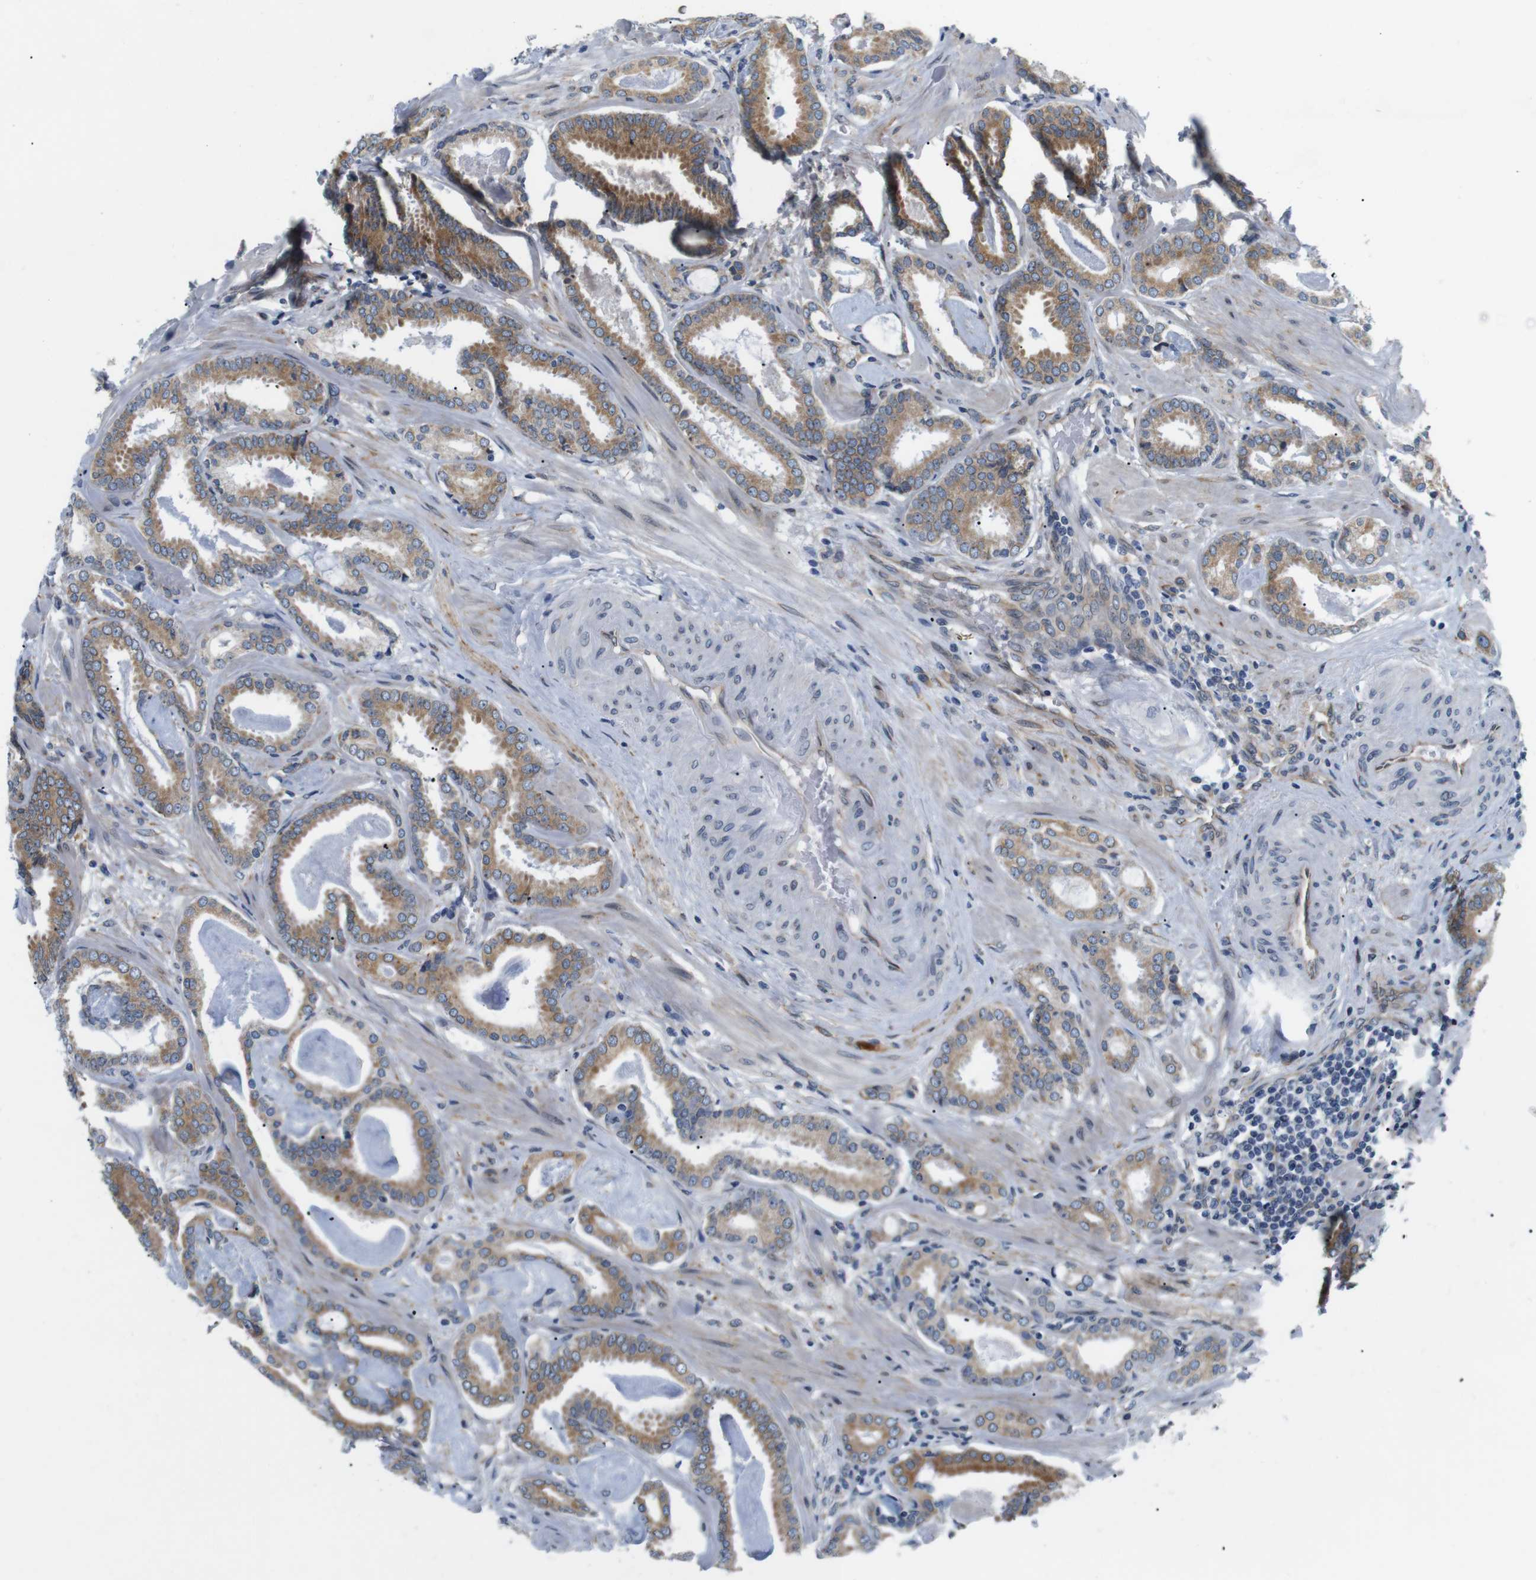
{"staining": {"intensity": "moderate", "quantity": ">75%", "location": "cytoplasmic/membranous"}, "tissue": "prostate cancer", "cell_type": "Tumor cells", "image_type": "cancer", "snomed": [{"axis": "morphology", "description": "Adenocarcinoma, Low grade"}, {"axis": "topography", "description": "Prostate"}], "caption": "Tumor cells reveal medium levels of moderate cytoplasmic/membranous positivity in about >75% of cells in prostate cancer.", "gene": "HACD3", "patient": {"sex": "male", "age": 53}}